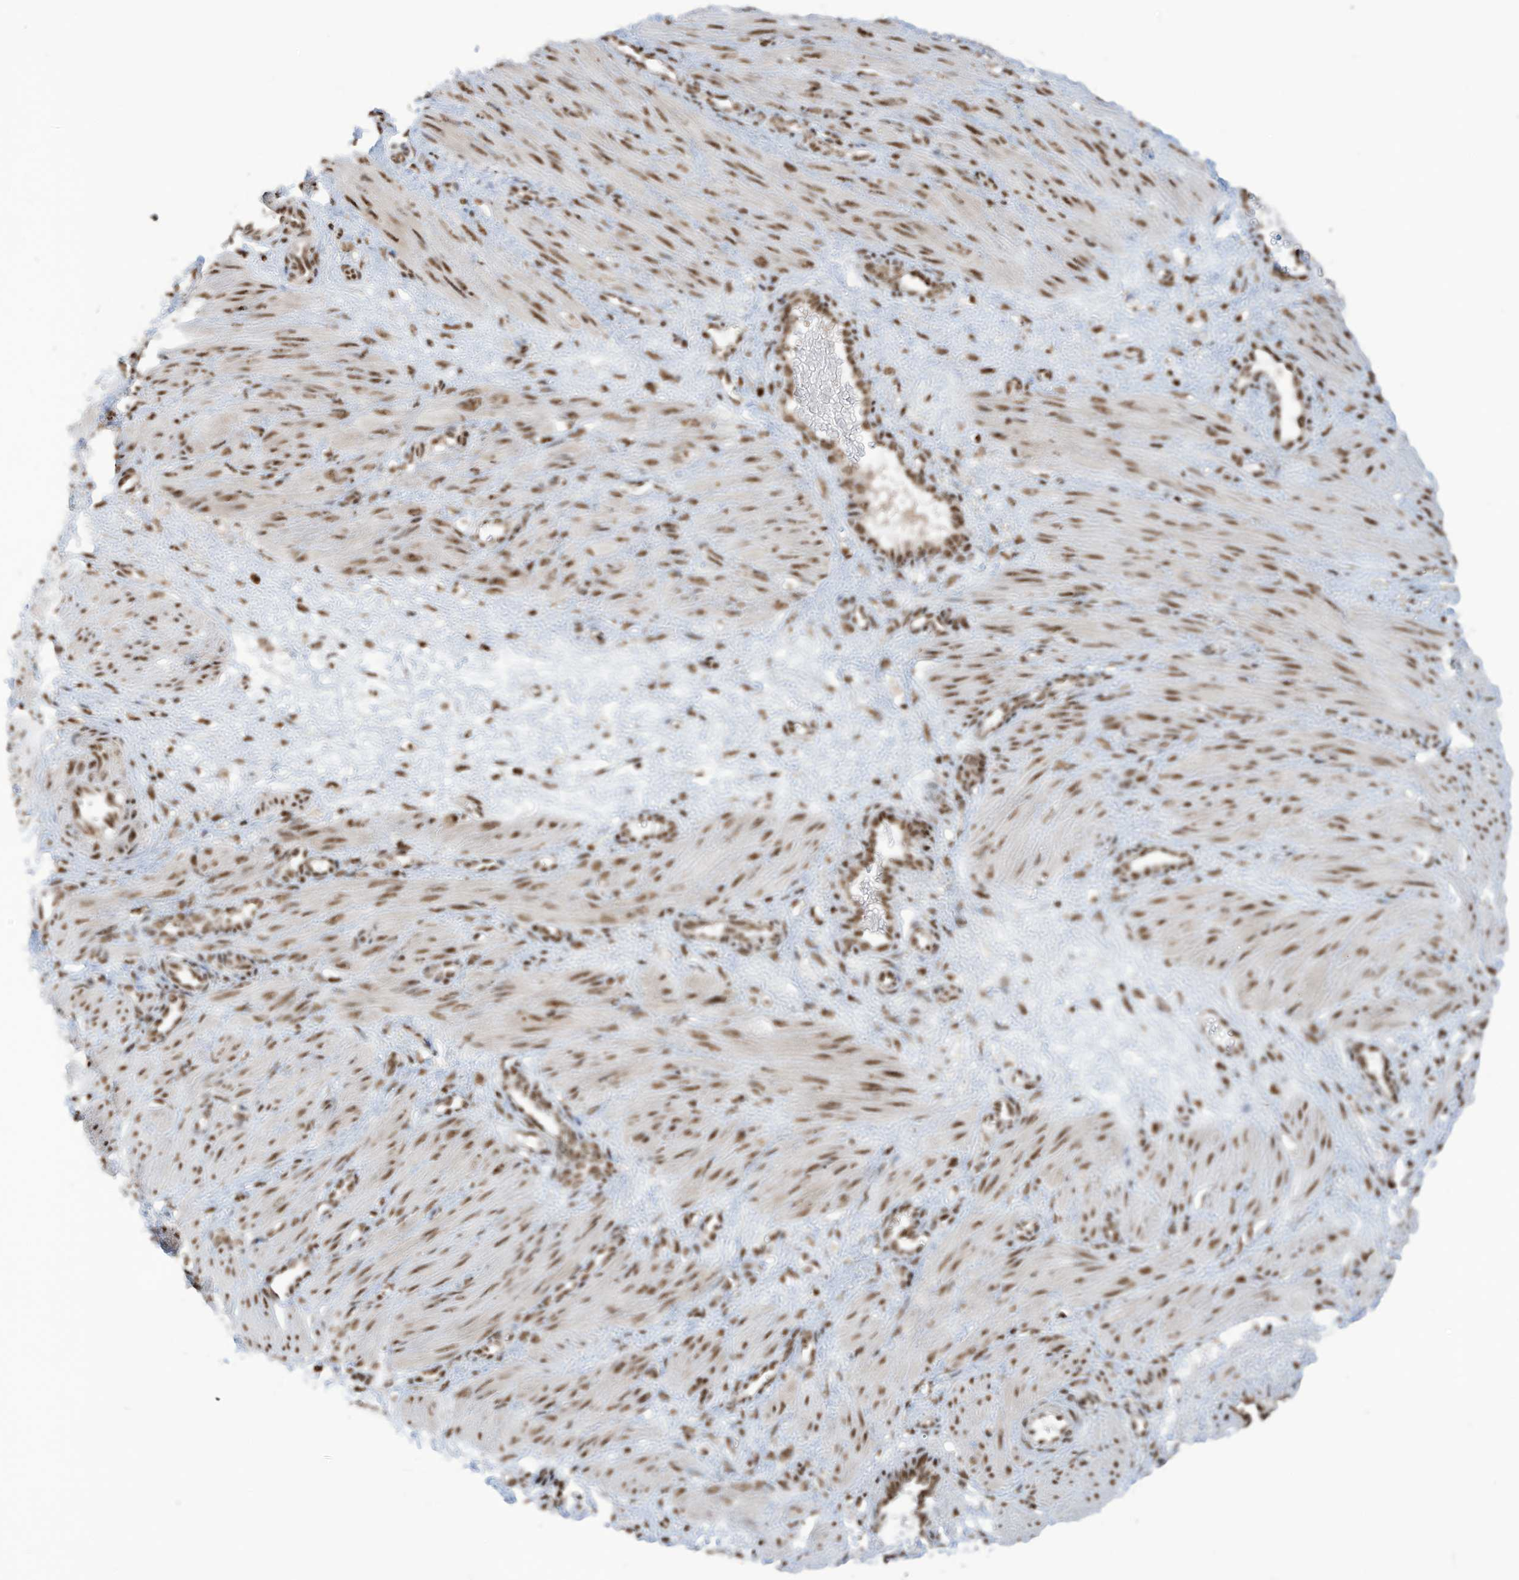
{"staining": {"intensity": "moderate", "quantity": ">75%", "location": "nuclear"}, "tissue": "smooth muscle", "cell_type": "Smooth muscle cells", "image_type": "normal", "snomed": [{"axis": "morphology", "description": "Normal tissue, NOS"}, {"axis": "topography", "description": "Endometrium"}], "caption": "A high-resolution micrograph shows immunohistochemistry (IHC) staining of normal smooth muscle, which shows moderate nuclear positivity in approximately >75% of smooth muscle cells. (Stains: DAB (3,3'-diaminobenzidine) in brown, nuclei in blue, Microscopy: brightfield microscopy at high magnification).", "gene": "LBH", "patient": {"sex": "female", "age": 33}}